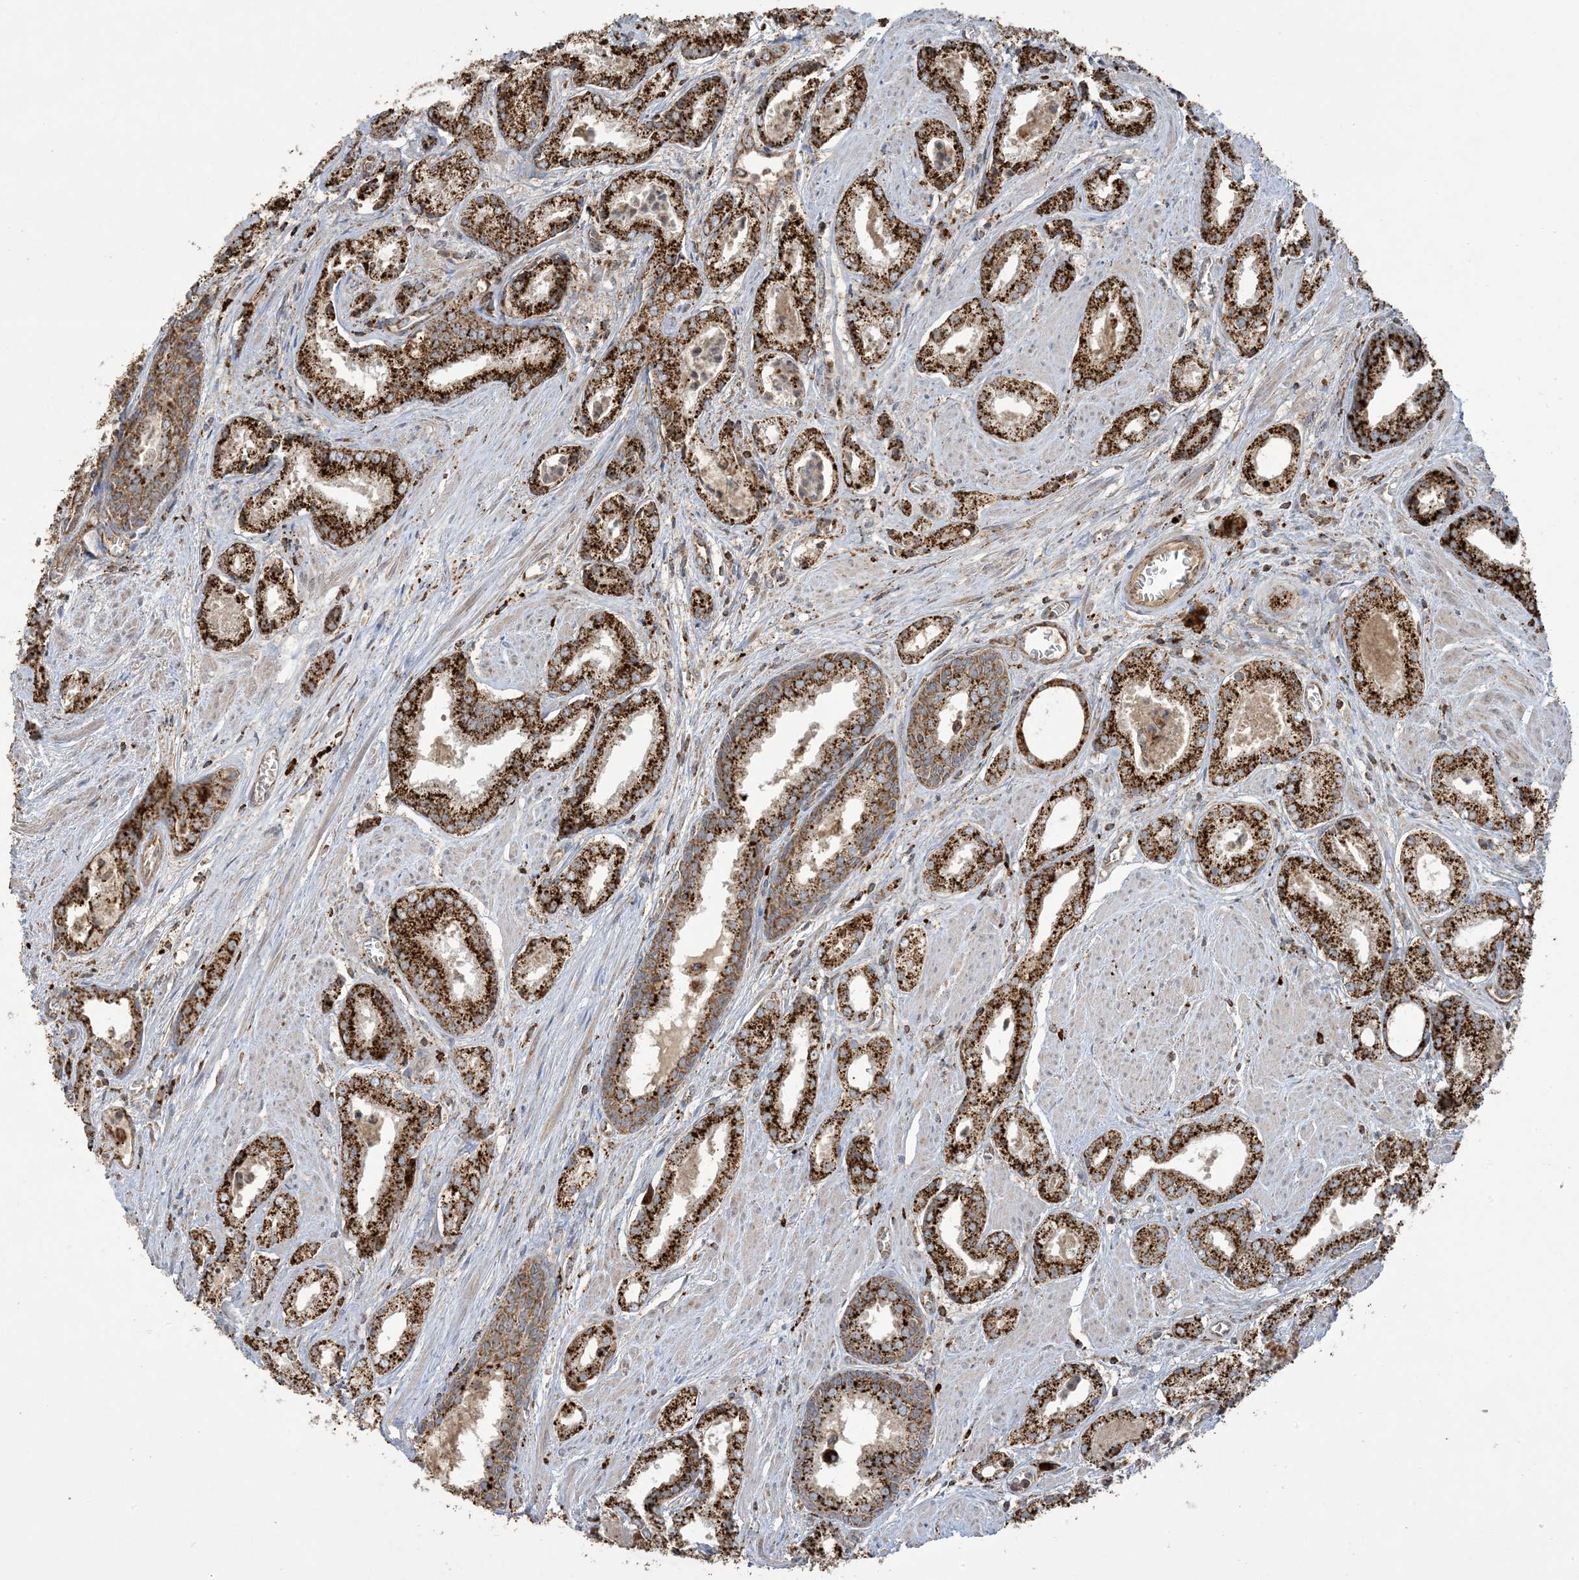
{"staining": {"intensity": "strong", "quantity": ">75%", "location": "cytoplasmic/membranous"}, "tissue": "prostate cancer", "cell_type": "Tumor cells", "image_type": "cancer", "snomed": [{"axis": "morphology", "description": "Adenocarcinoma, Low grade"}, {"axis": "topography", "description": "Prostate"}], "caption": "Immunohistochemical staining of prostate cancer (low-grade adenocarcinoma) demonstrates high levels of strong cytoplasmic/membranous protein staining in about >75% of tumor cells. (DAB (3,3'-diaminobenzidine) IHC with brightfield microscopy, high magnification).", "gene": "AGA", "patient": {"sex": "male", "age": 54}}